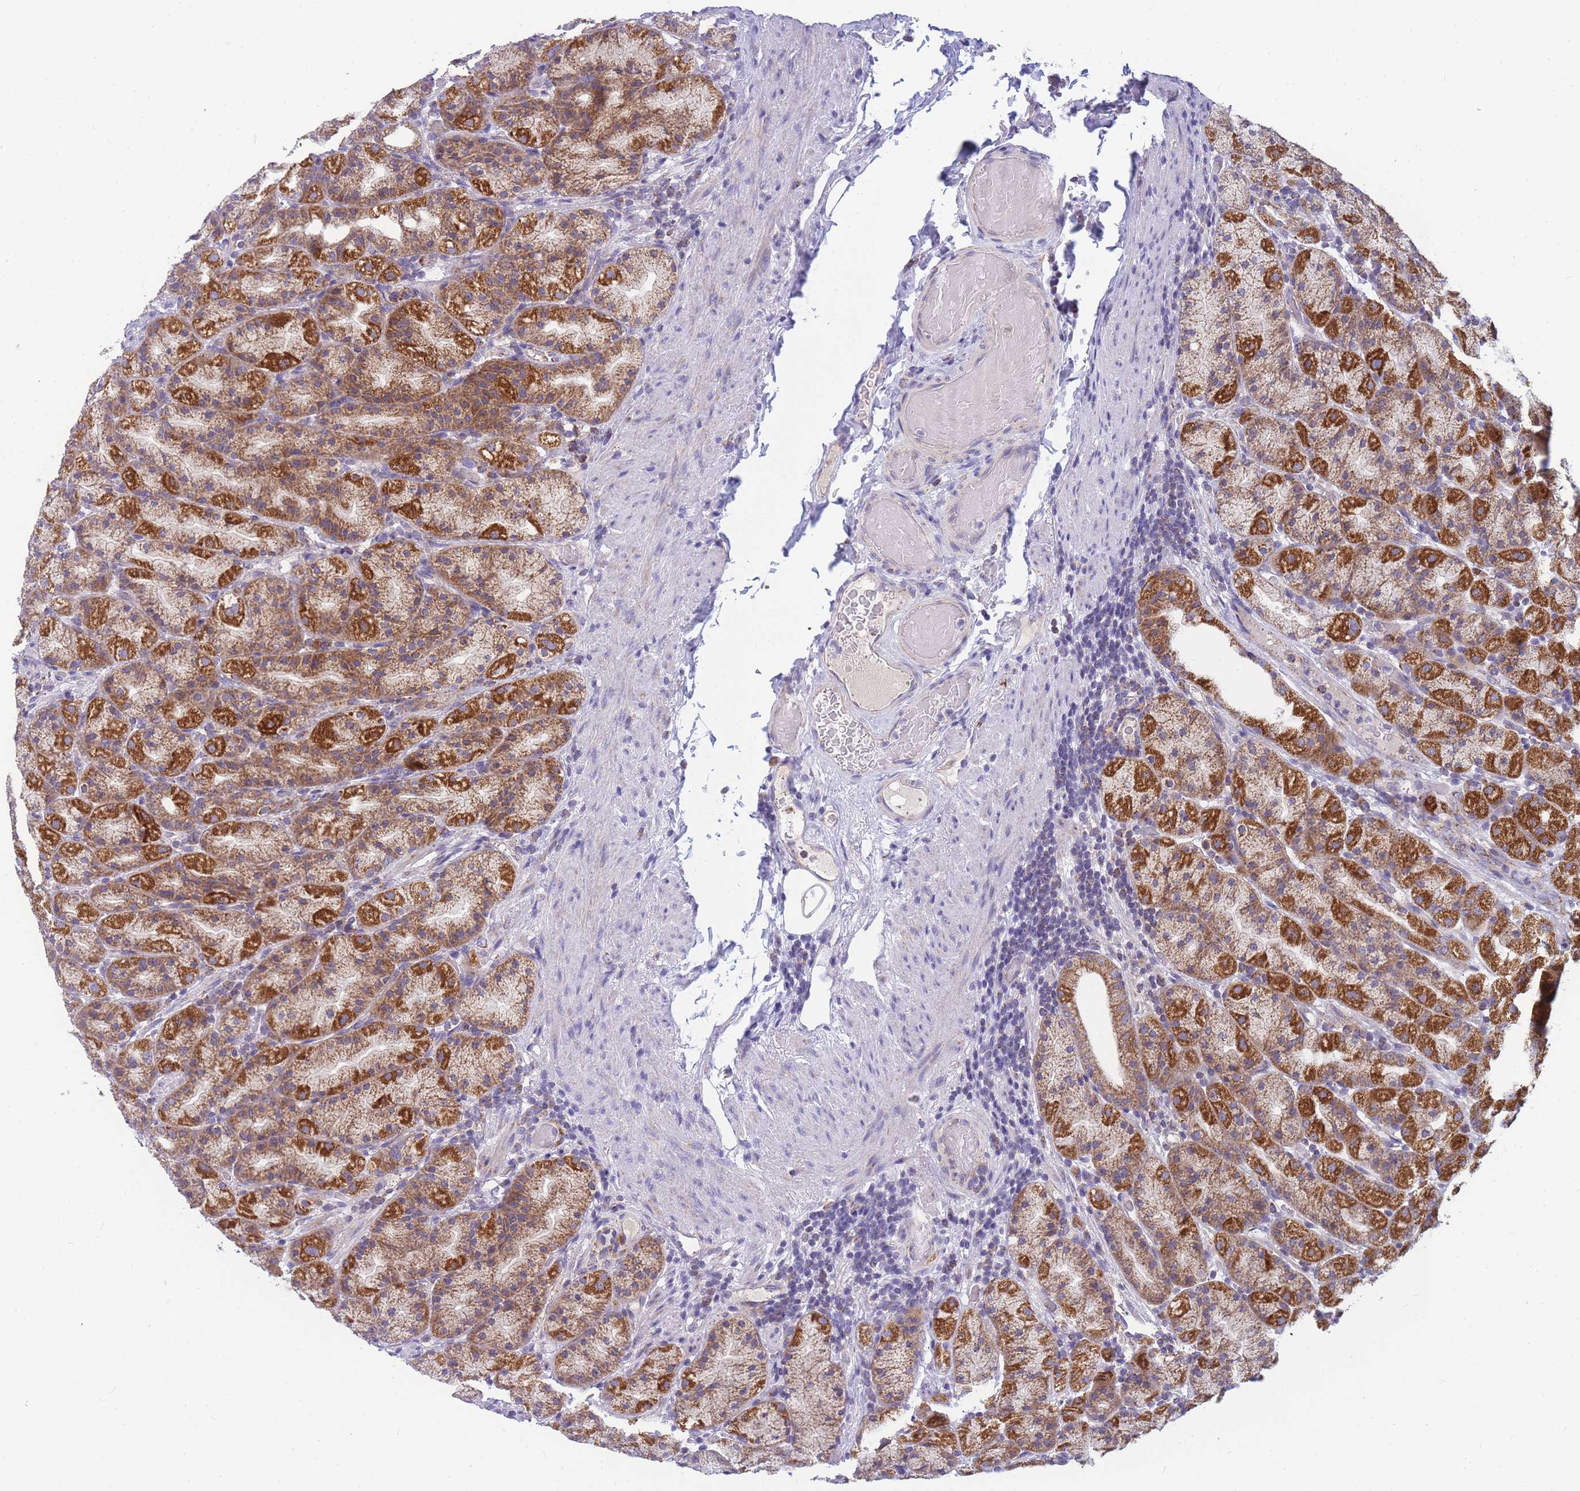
{"staining": {"intensity": "strong", "quantity": "25%-75%", "location": "cytoplasmic/membranous"}, "tissue": "stomach", "cell_type": "Glandular cells", "image_type": "normal", "snomed": [{"axis": "morphology", "description": "Normal tissue, NOS"}, {"axis": "topography", "description": "Stomach, upper"}, {"axis": "topography", "description": "Stomach"}], "caption": "Brown immunohistochemical staining in unremarkable human stomach exhibits strong cytoplasmic/membranous positivity in approximately 25%-75% of glandular cells. Immunohistochemistry stains the protein of interest in brown and the nuclei are stained blue.", "gene": "MRPS11", "patient": {"sex": "male", "age": 68}}